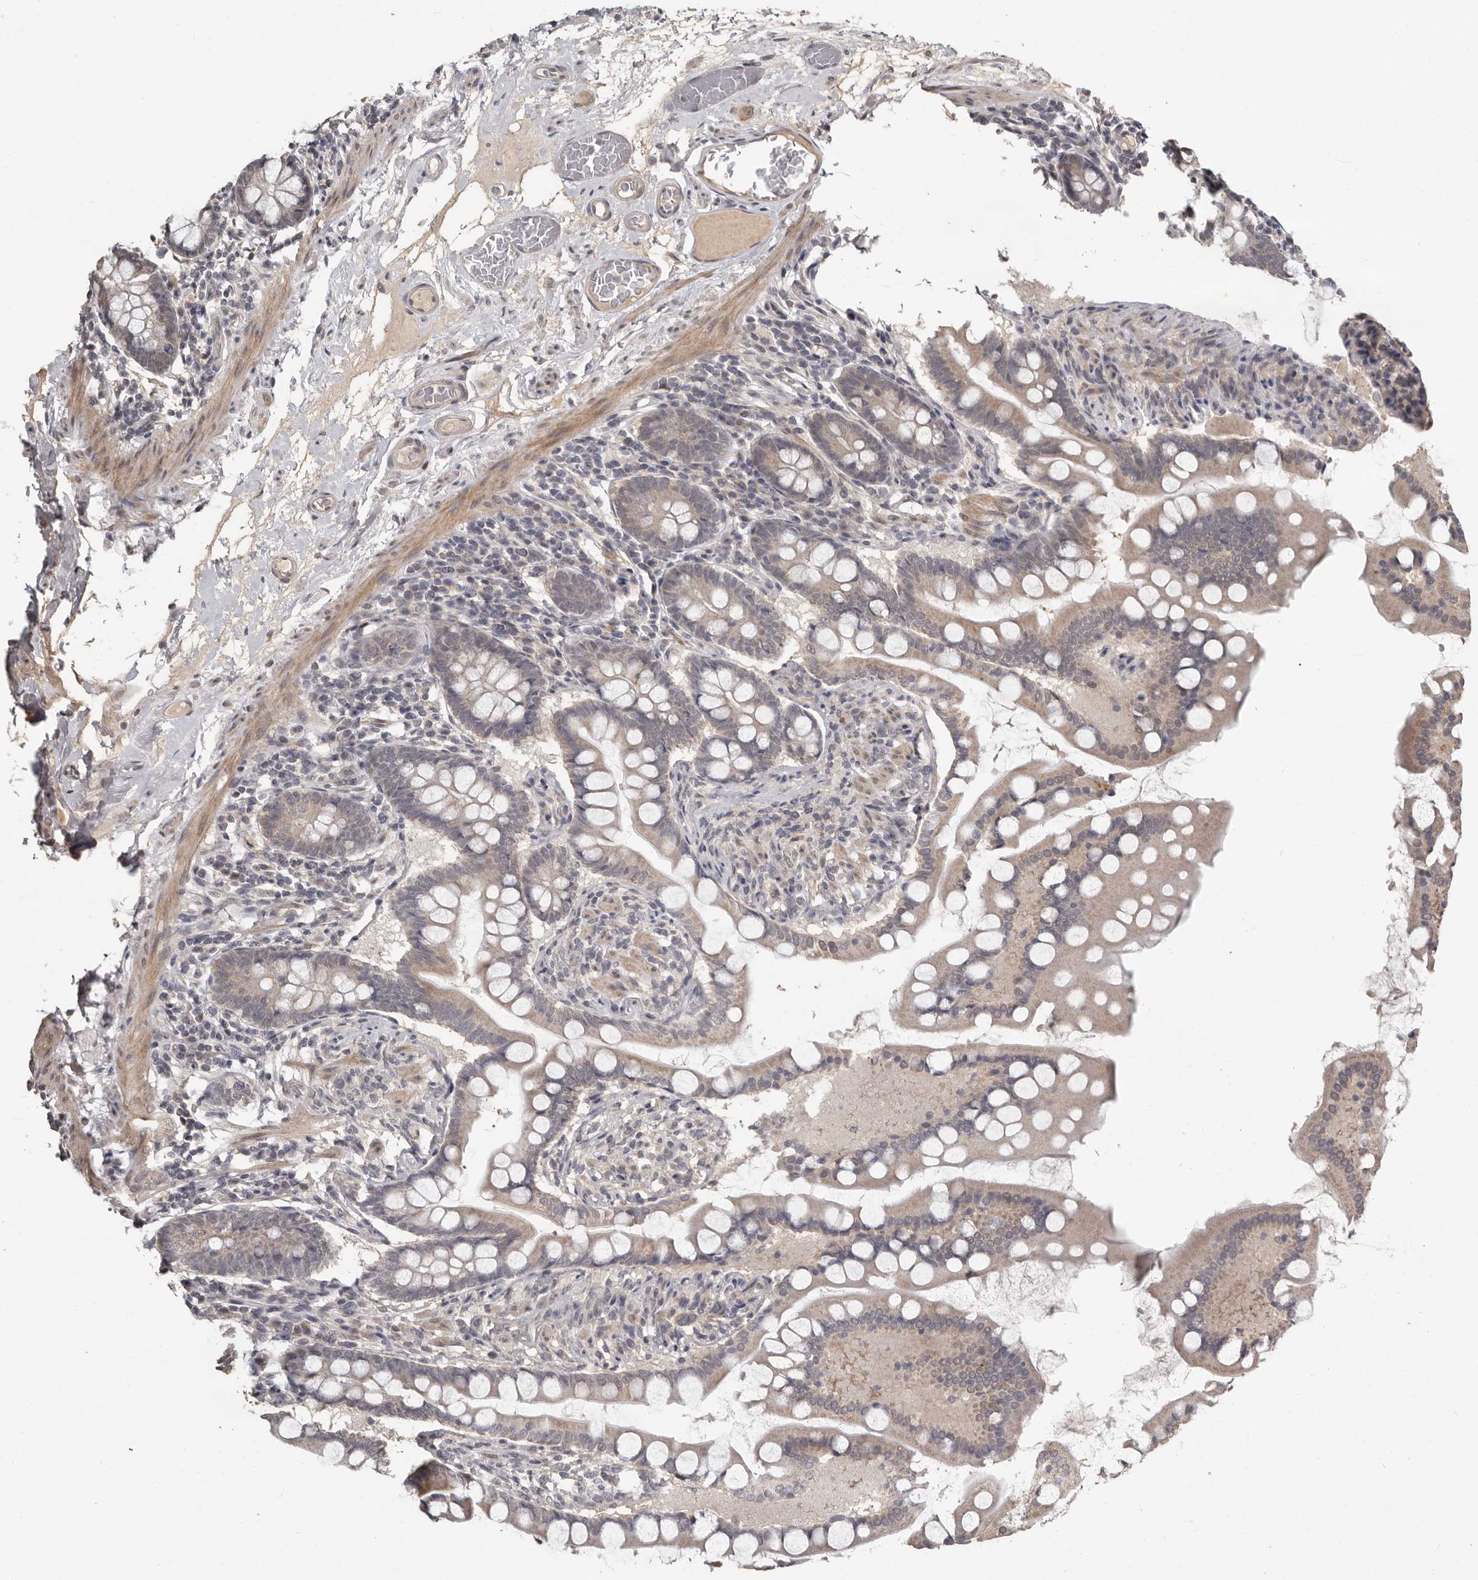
{"staining": {"intensity": "moderate", "quantity": ">75%", "location": "cytoplasmic/membranous"}, "tissue": "small intestine", "cell_type": "Glandular cells", "image_type": "normal", "snomed": [{"axis": "morphology", "description": "Normal tissue, NOS"}, {"axis": "topography", "description": "Small intestine"}], "caption": "Immunohistochemistry photomicrograph of benign small intestine stained for a protein (brown), which exhibits medium levels of moderate cytoplasmic/membranous expression in approximately >75% of glandular cells.", "gene": "ZFP14", "patient": {"sex": "male", "age": 41}}